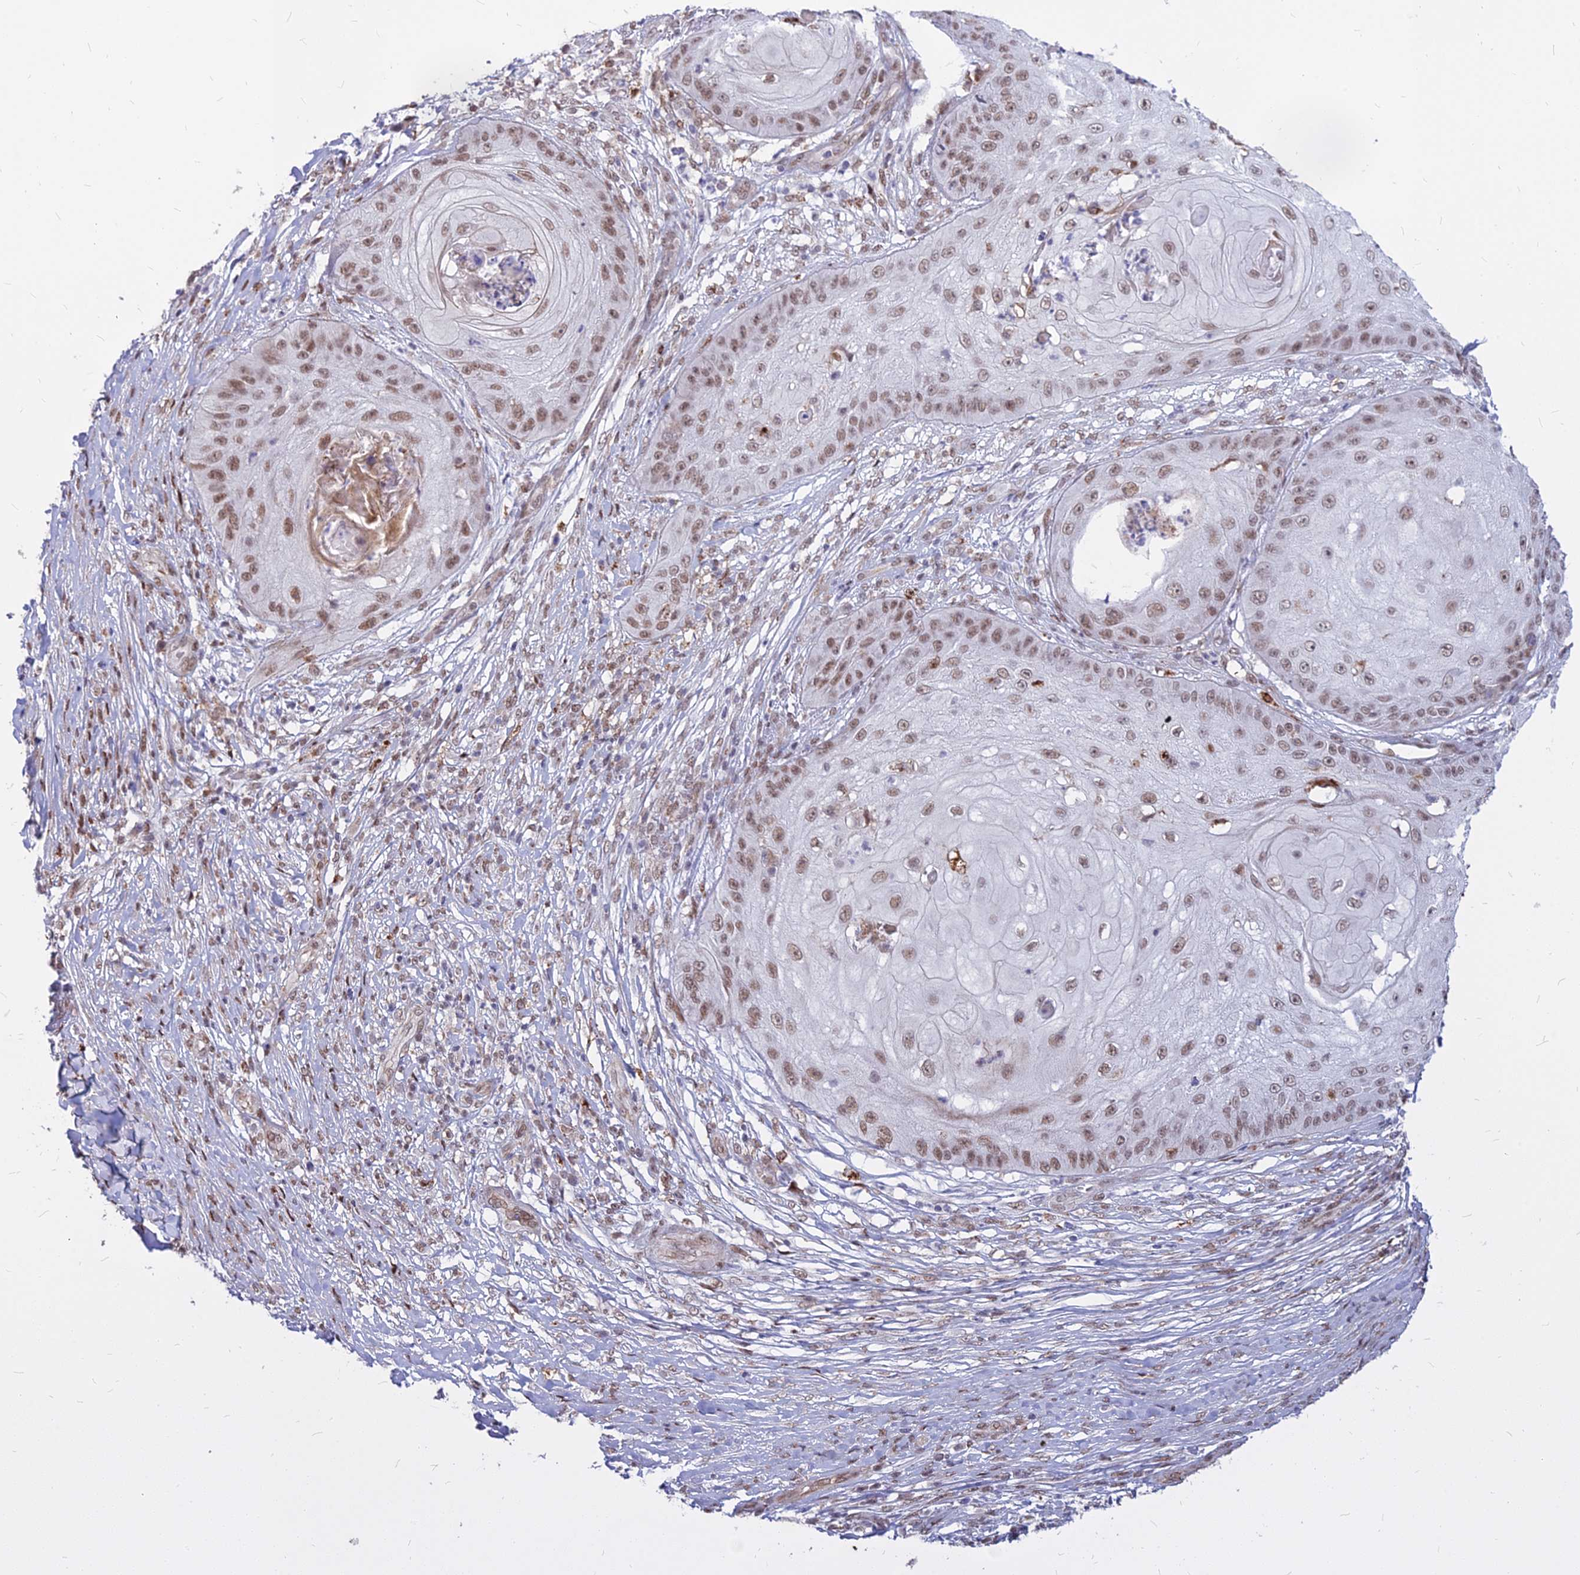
{"staining": {"intensity": "moderate", "quantity": ">75%", "location": "nuclear"}, "tissue": "skin cancer", "cell_type": "Tumor cells", "image_type": "cancer", "snomed": [{"axis": "morphology", "description": "Squamous cell carcinoma, NOS"}, {"axis": "topography", "description": "Skin"}], "caption": "Protein staining of skin cancer (squamous cell carcinoma) tissue demonstrates moderate nuclear expression in about >75% of tumor cells.", "gene": "ALG10", "patient": {"sex": "male", "age": 70}}